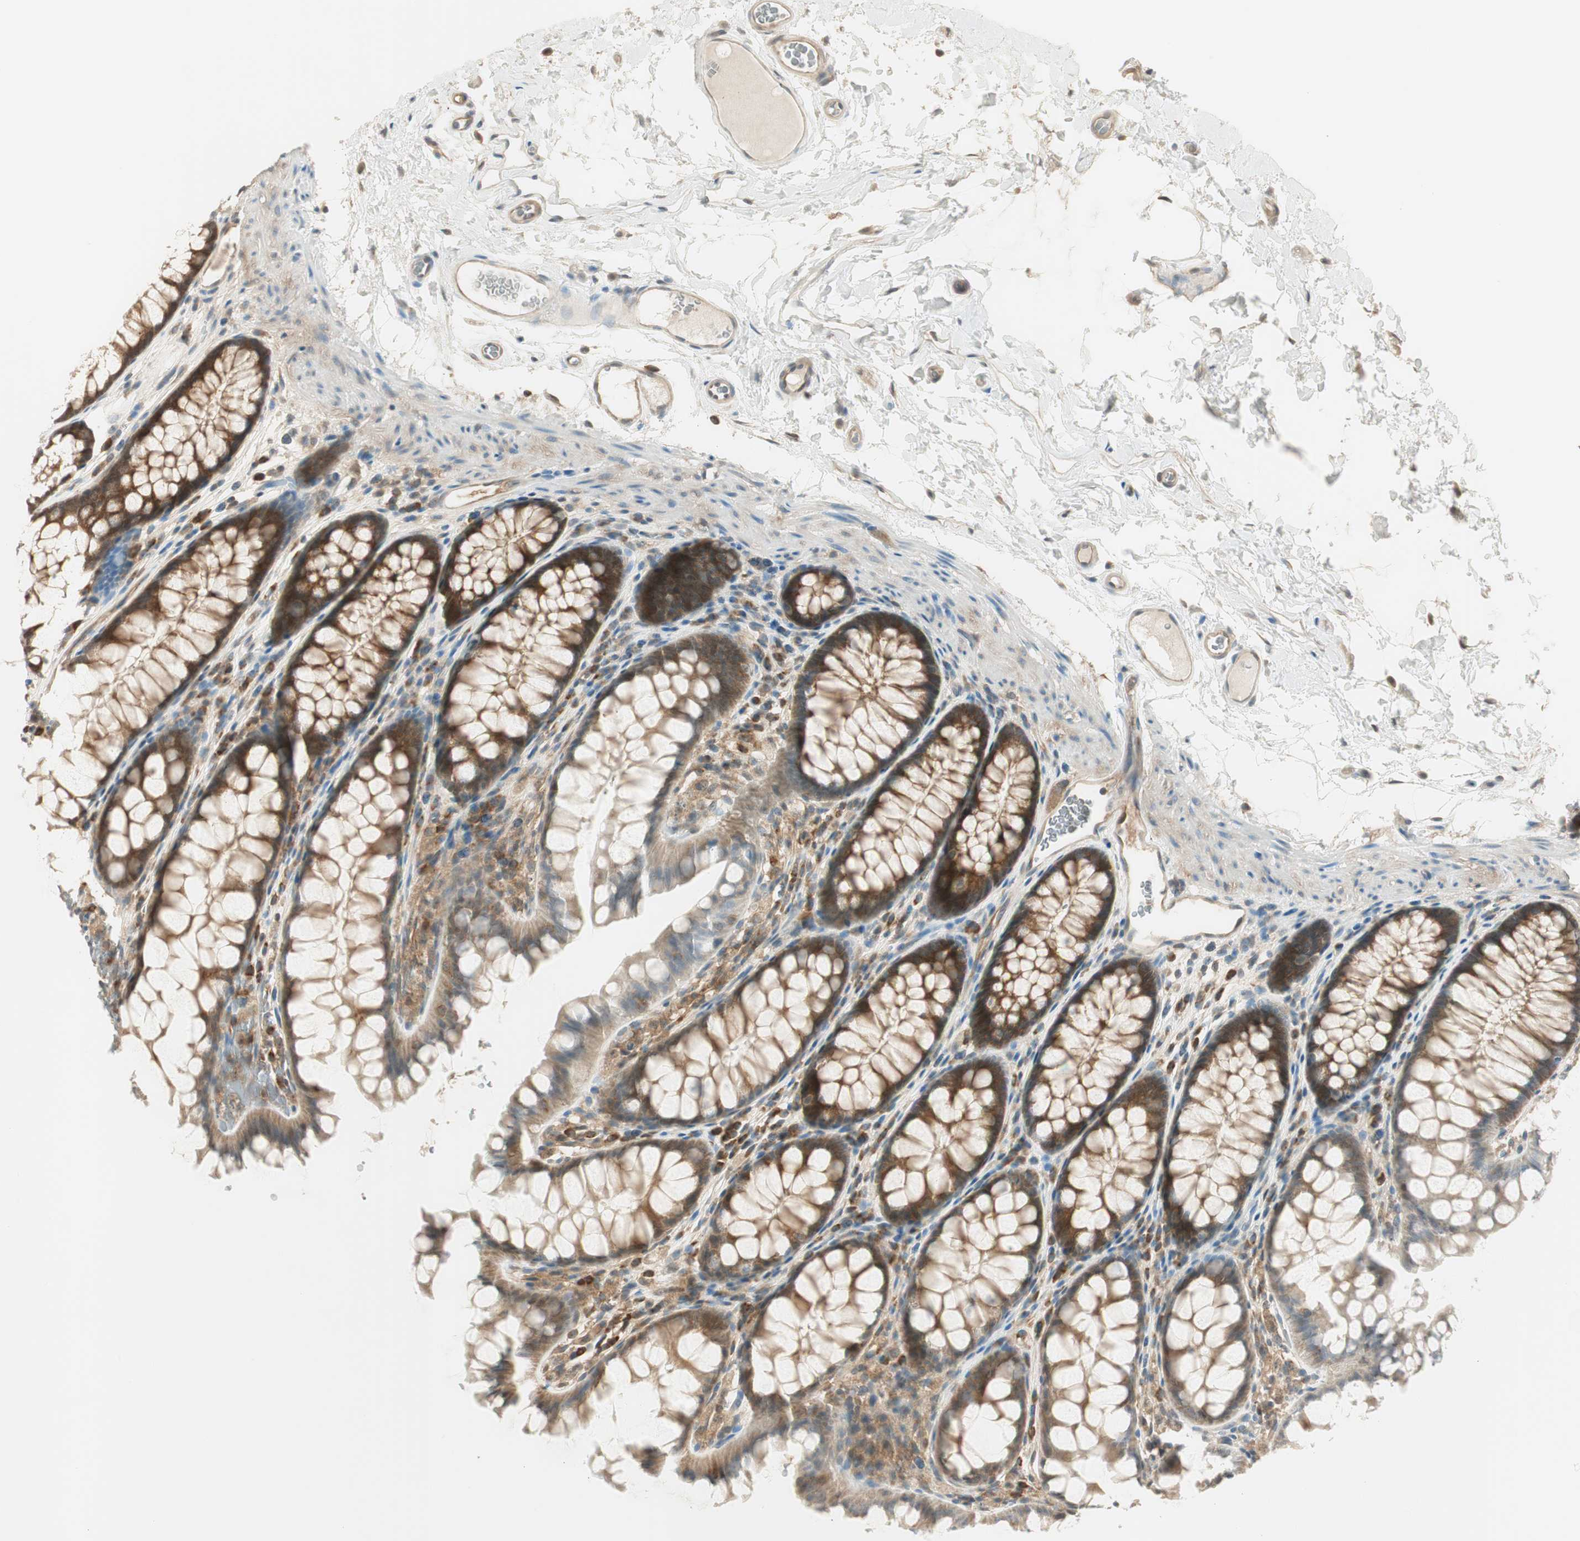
{"staining": {"intensity": "weak", "quantity": ">75%", "location": "cytoplasmic/membranous"}, "tissue": "colon", "cell_type": "Endothelial cells", "image_type": "normal", "snomed": [{"axis": "morphology", "description": "Normal tissue, NOS"}, {"axis": "topography", "description": "Colon"}], "caption": "This image demonstrates immunohistochemistry (IHC) staining of normal colon, with low weak cytoplasmic/membranous expression in about >75% of endothelial cells.", "gene": "IPO5", "patient": {"sex": "female", "age": 55}}